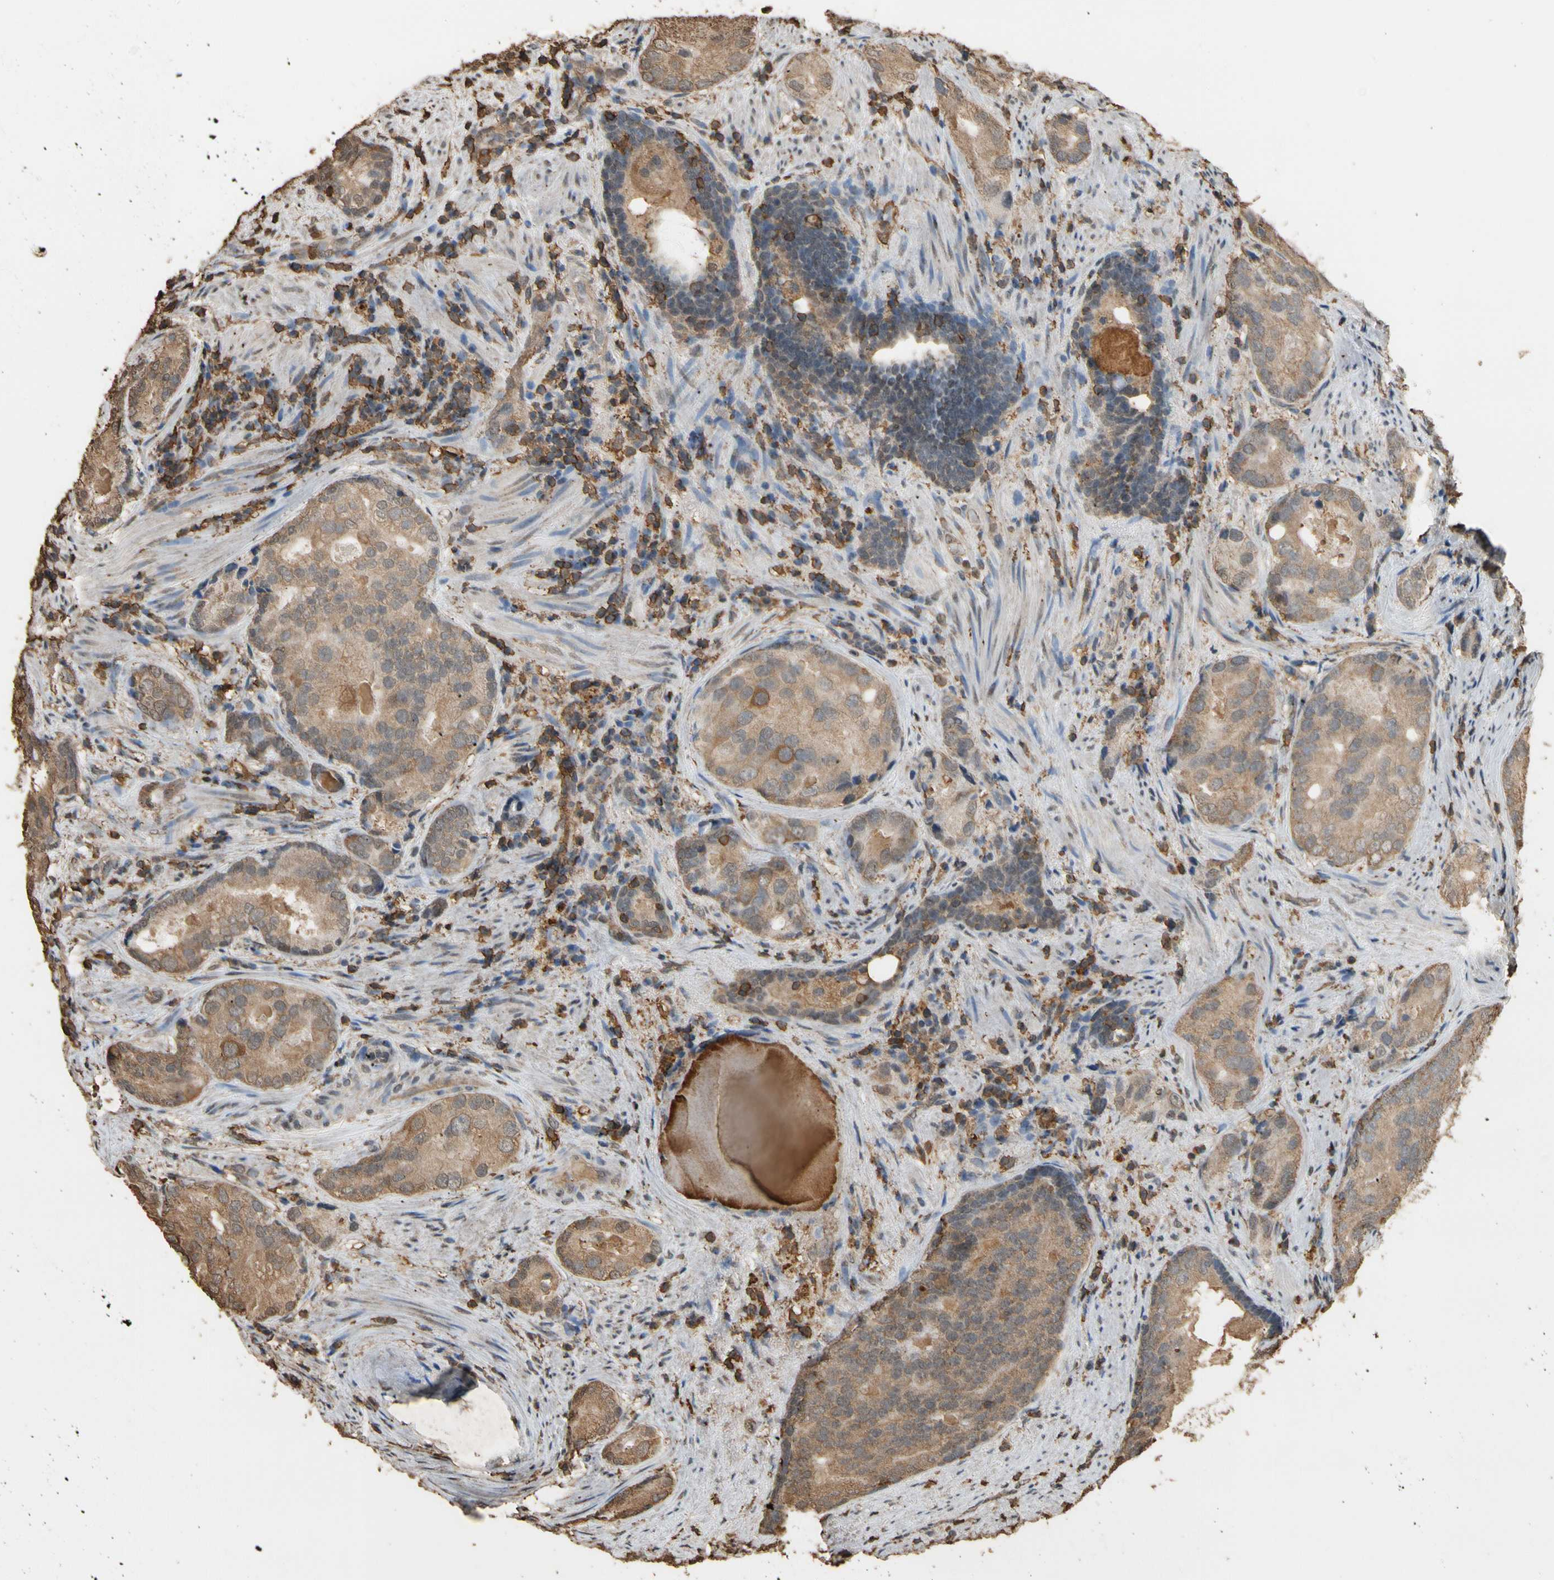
{"staining": {"intensity": "moderate", "quantity": ">75%", "location": "cytoplasmic/membranous"}, "tissue": "prostate cancer", "cell_type": "Tumor cells", "image_type": "cancer", "snomed": [{"axis": "morphology", "description": "Adenocarcinoma, High grade"}, {"axis": "topography", "description": "Prostate"}], "caption": "Protein staining of high-grade adenocarcinoma (prostate) tissue reveals moderate cytoplasmic/membranous staining in approximately >75% of tumor cells.", "gene": "TNFSF13B", "patient": {"sex": "male", "age": 66}}